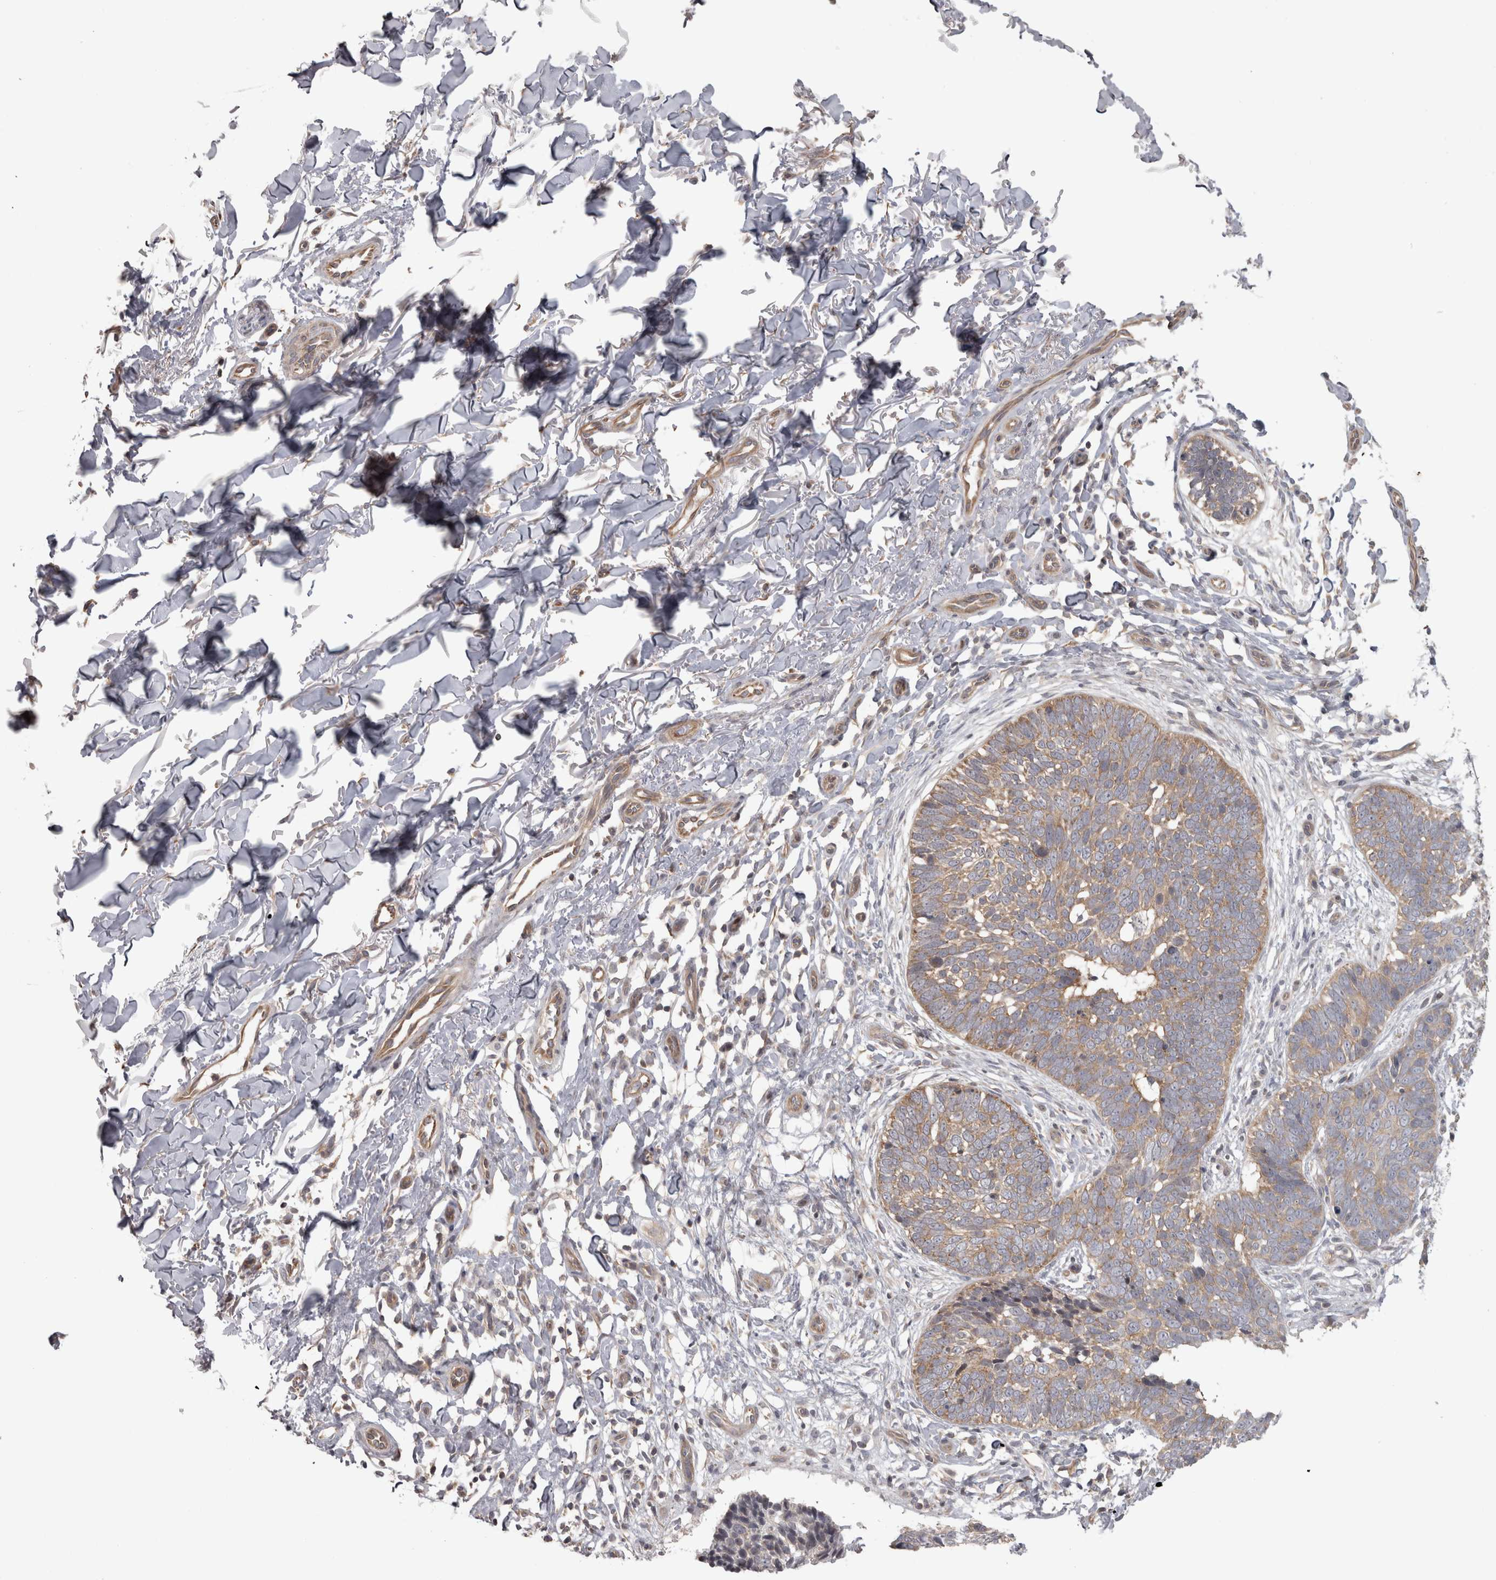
{"staining": {"intensity": "weak", "quantity": ">75%", "location": "cytoplasmic/membranous"}, "tissue": "skin cancer", "cell_type": "Tumor cells", "image_type": "cancer", "snomed": [{"axis": "morphology", "description": "Normal tissue, NOS"}, {"axis": "morphology", "description": "Basal cell carcinoma"}, {"axis": "topography", "description": "Skin"}], "caption": "IHC photomicrograph of human skin cancer (basal cell carcinoma) stained for a protein (brown), which displays low levels of weak cytoplasmic/membranous positivity in approximately >75% of tumor cells.", "gene": "PPP1R12B", "patient": {"sex": "male", "age": 77}}